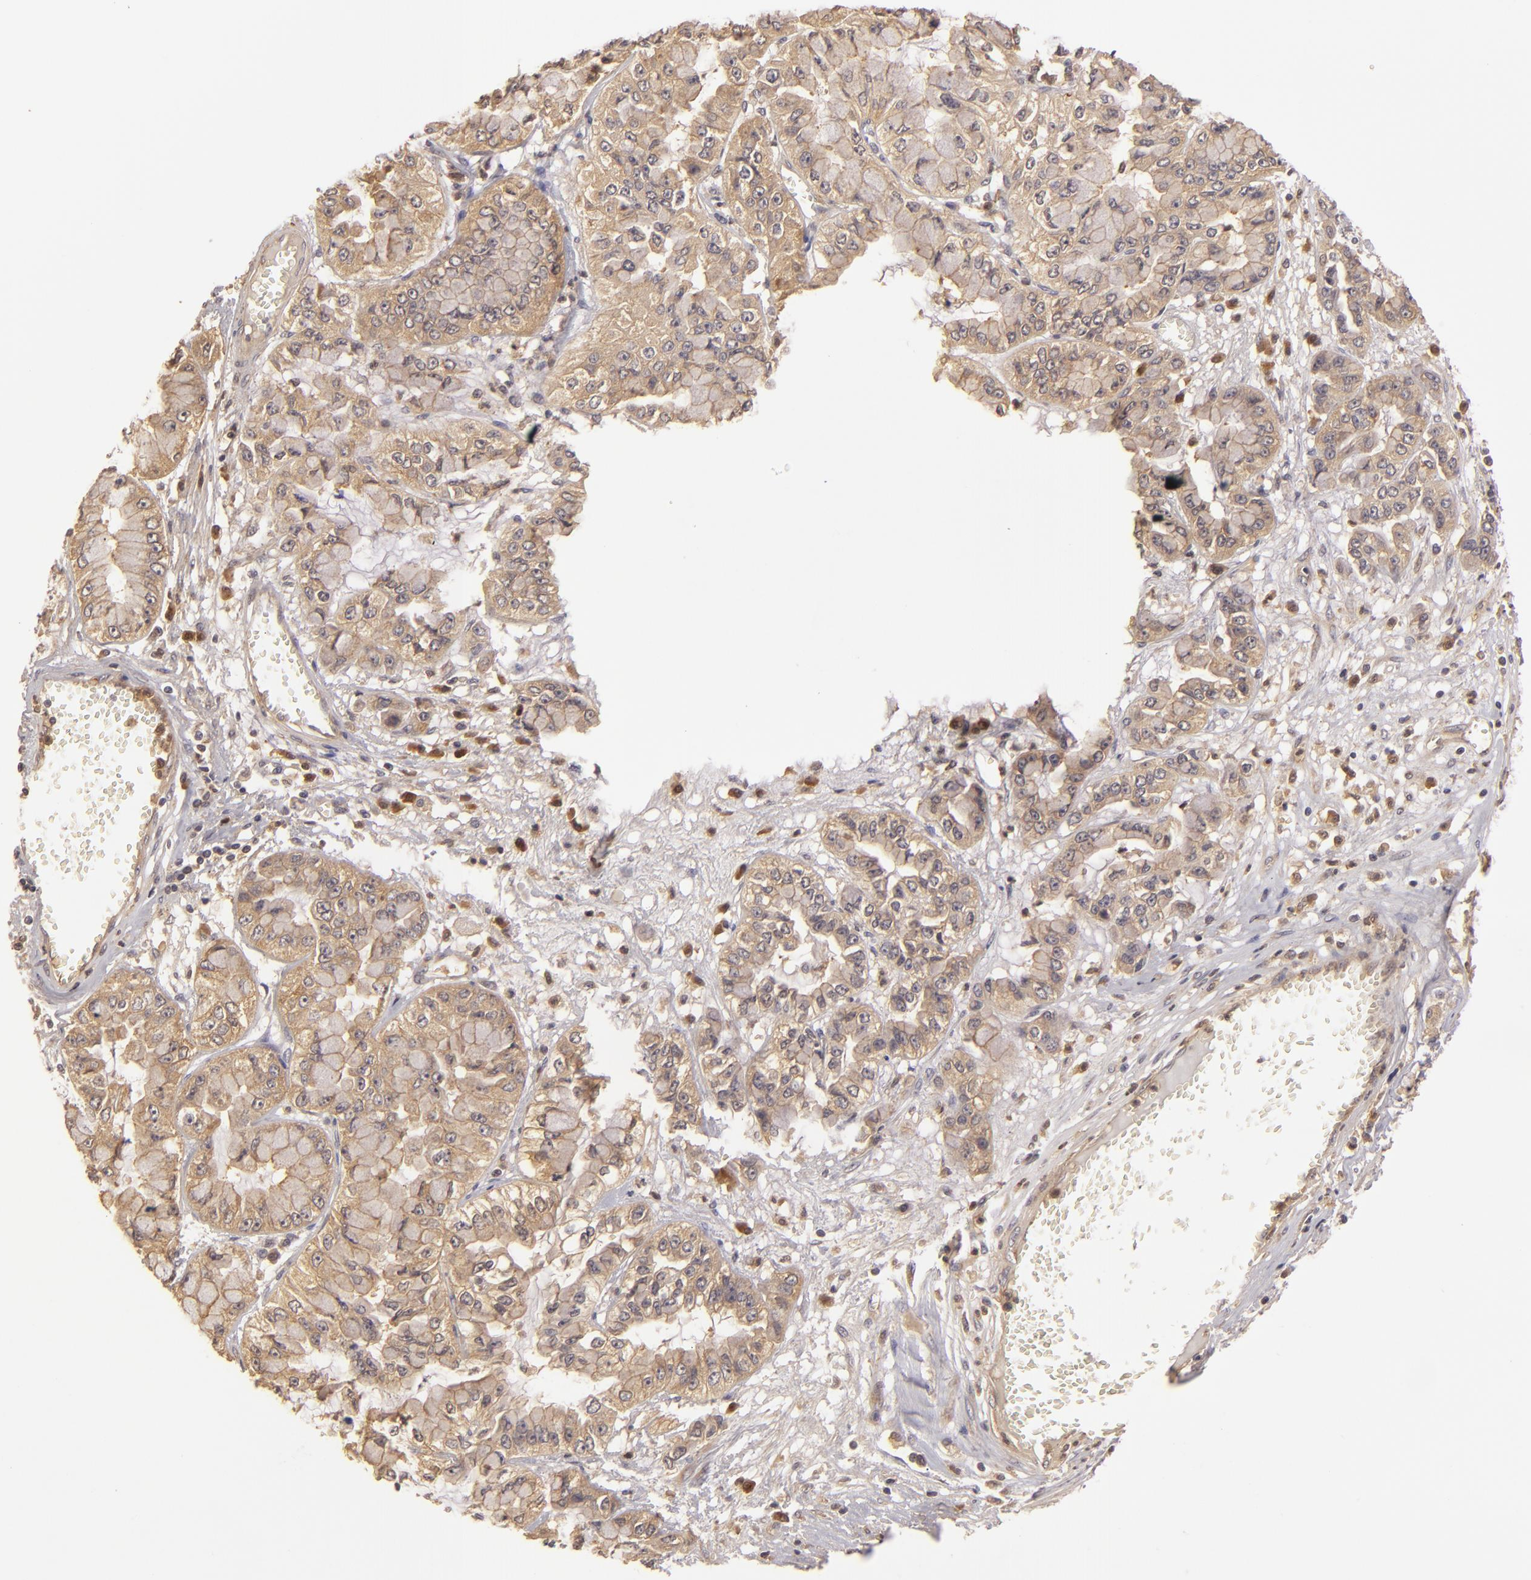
{"staining": {"intensity": "strong", "quantity": ">75%", "location": "cytoplasmic/membranous"}, "tissue": "liver cancer", "cell_type": "Tumor cells", "image_type": "cancer", "snomed": [{"axis": "morphology", "description": "Cholangiocarcinoma"}, {"axis": "topography", "description": "Liver"}], "caption": "Brown immunohistochemical staining in cholangiocarcinoma (liver) demonstrates strong cytoplasmic/membranous expression in about >75% of tumor cells.", "gene": "PRKCD", "patient": {"sex": "female", "age": 79}}